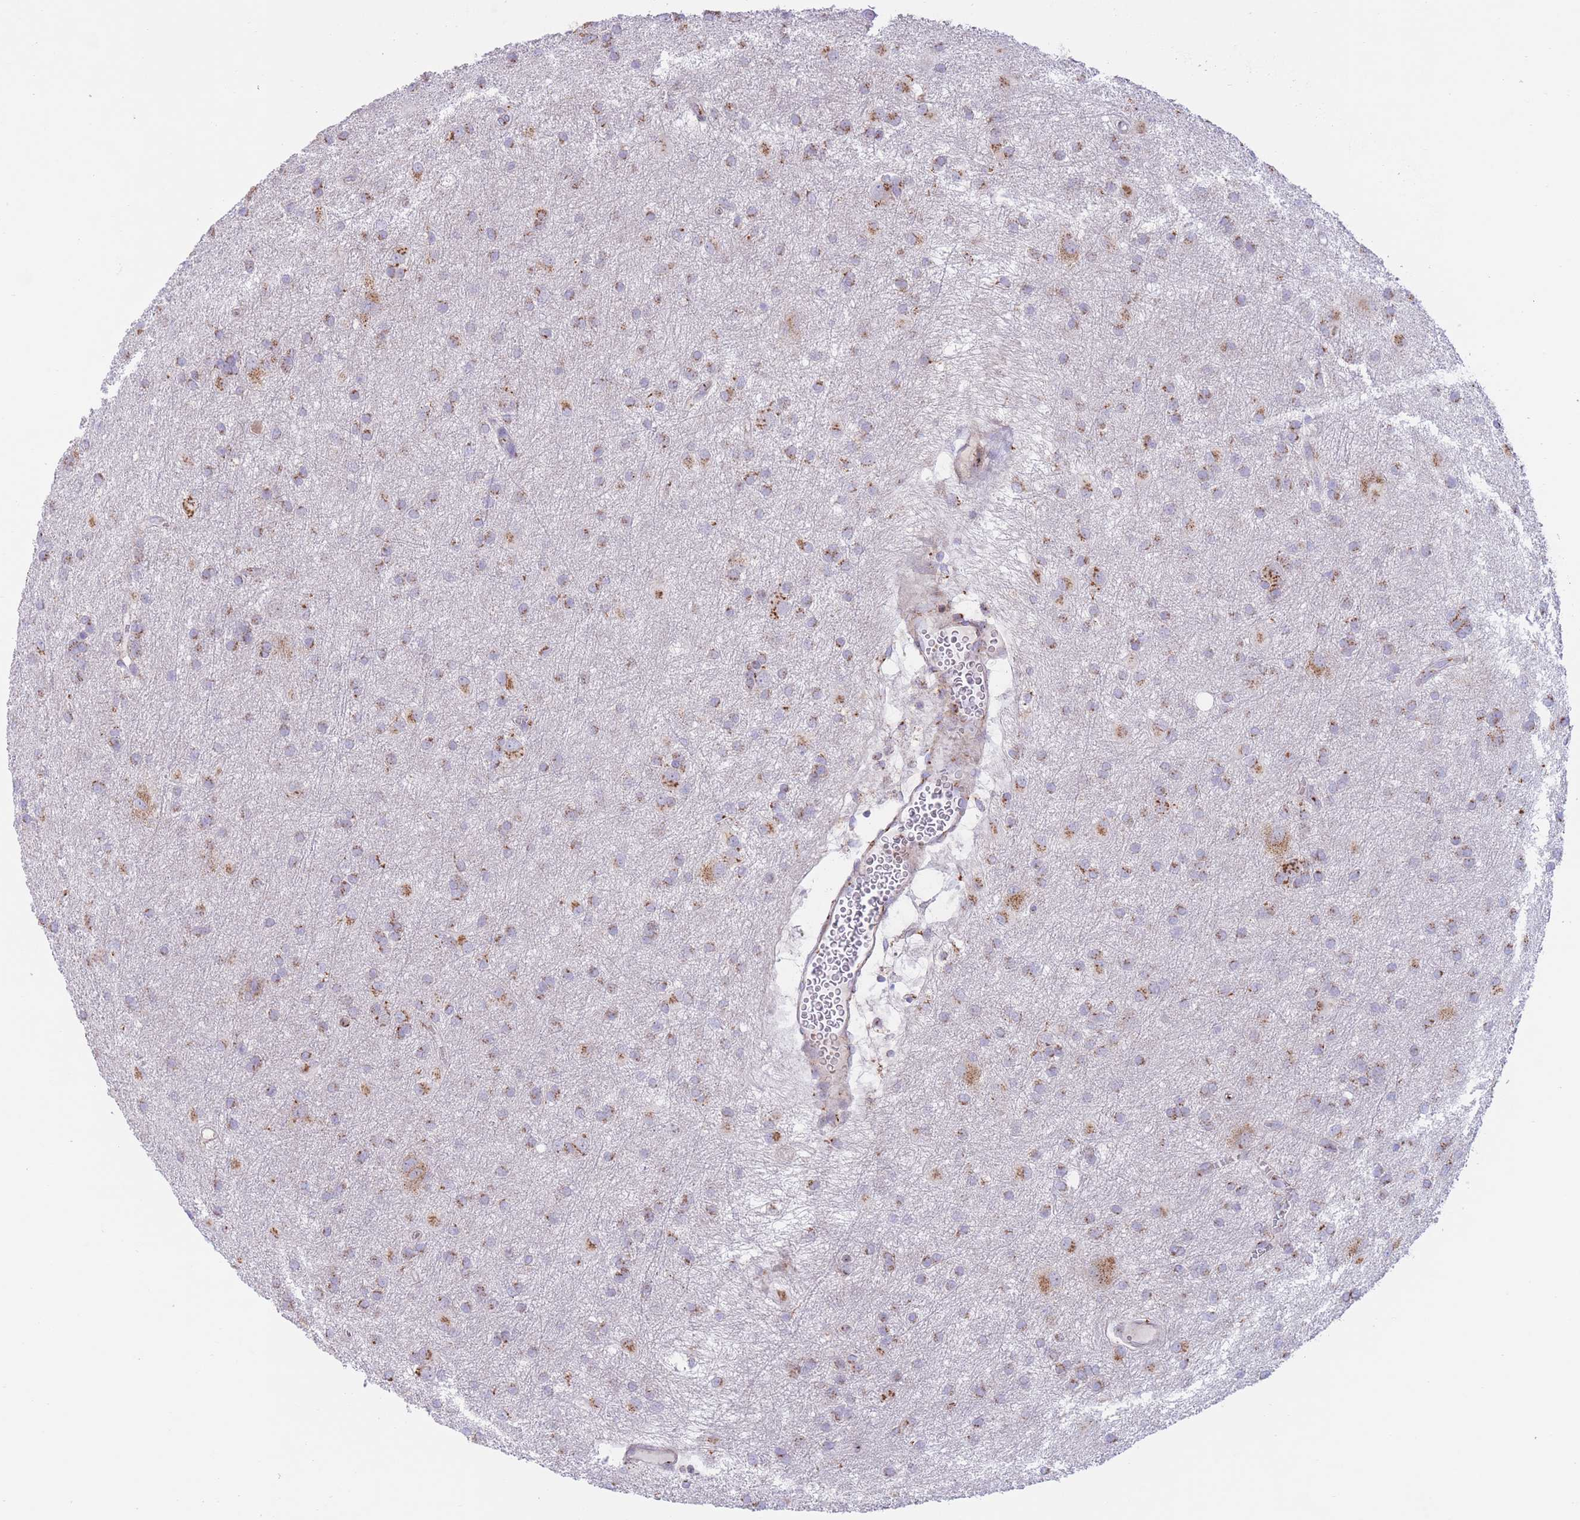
{"staining": {"intensity": "moderate", "quantity": ">75%", "location": "cytoplasmic/membranous"}, "tissue": "glioma", "cell_type": "Tumor cells", "image_type": "cancer", "snomed": [{"axis": "morphology", "description": "Glioma, malignant, High grade"}, {"axis": "topography", "description": "Brain"}], "caption": "Moderate cytoplasmic/membranous expression is identified in about >75% of tumor cells in glioma.", "gene": "MPND", "patient": {"sex": "female", "age": 50}}